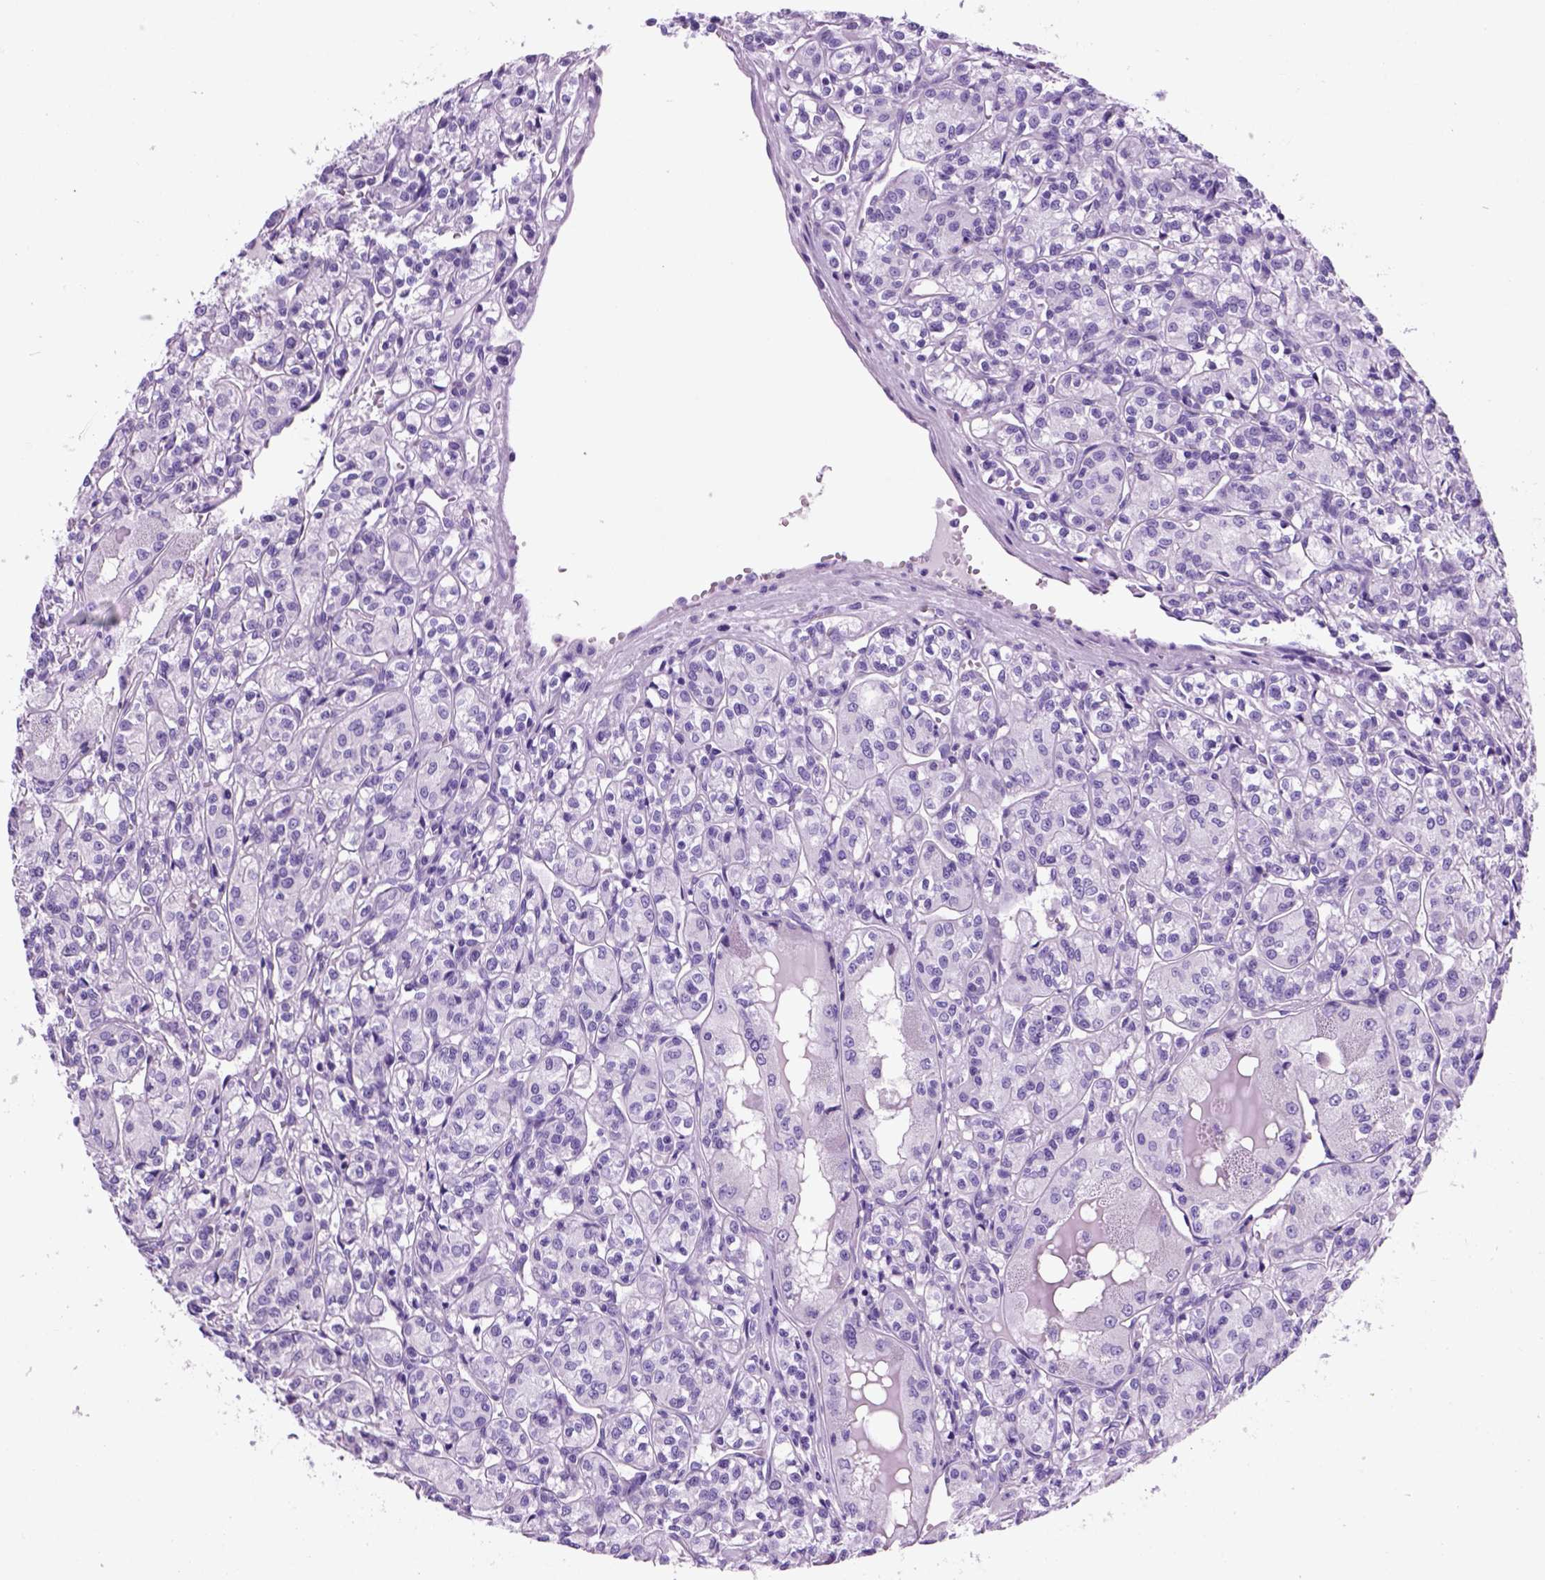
{"staining": {"intensity": "negative", "quantity": "none", "location": "none"}, "tissue": "renal cancer", "cell_type": "Tumor cells", "image_type": "cancer", "snomed": [{"axis": "morphology", "description": "Adenocarcinoma, NOS"}, {"axis": "topography", "description": "Kidney"}], "caption": "Immunohistochemistry image of neoplastic tissue: human adenocarcinoma (renal) stained with DAB displays no significant protein staining in tumor cells.", "gene": "HHIPL2", "patient": {"sex": "male", "age": 36}}